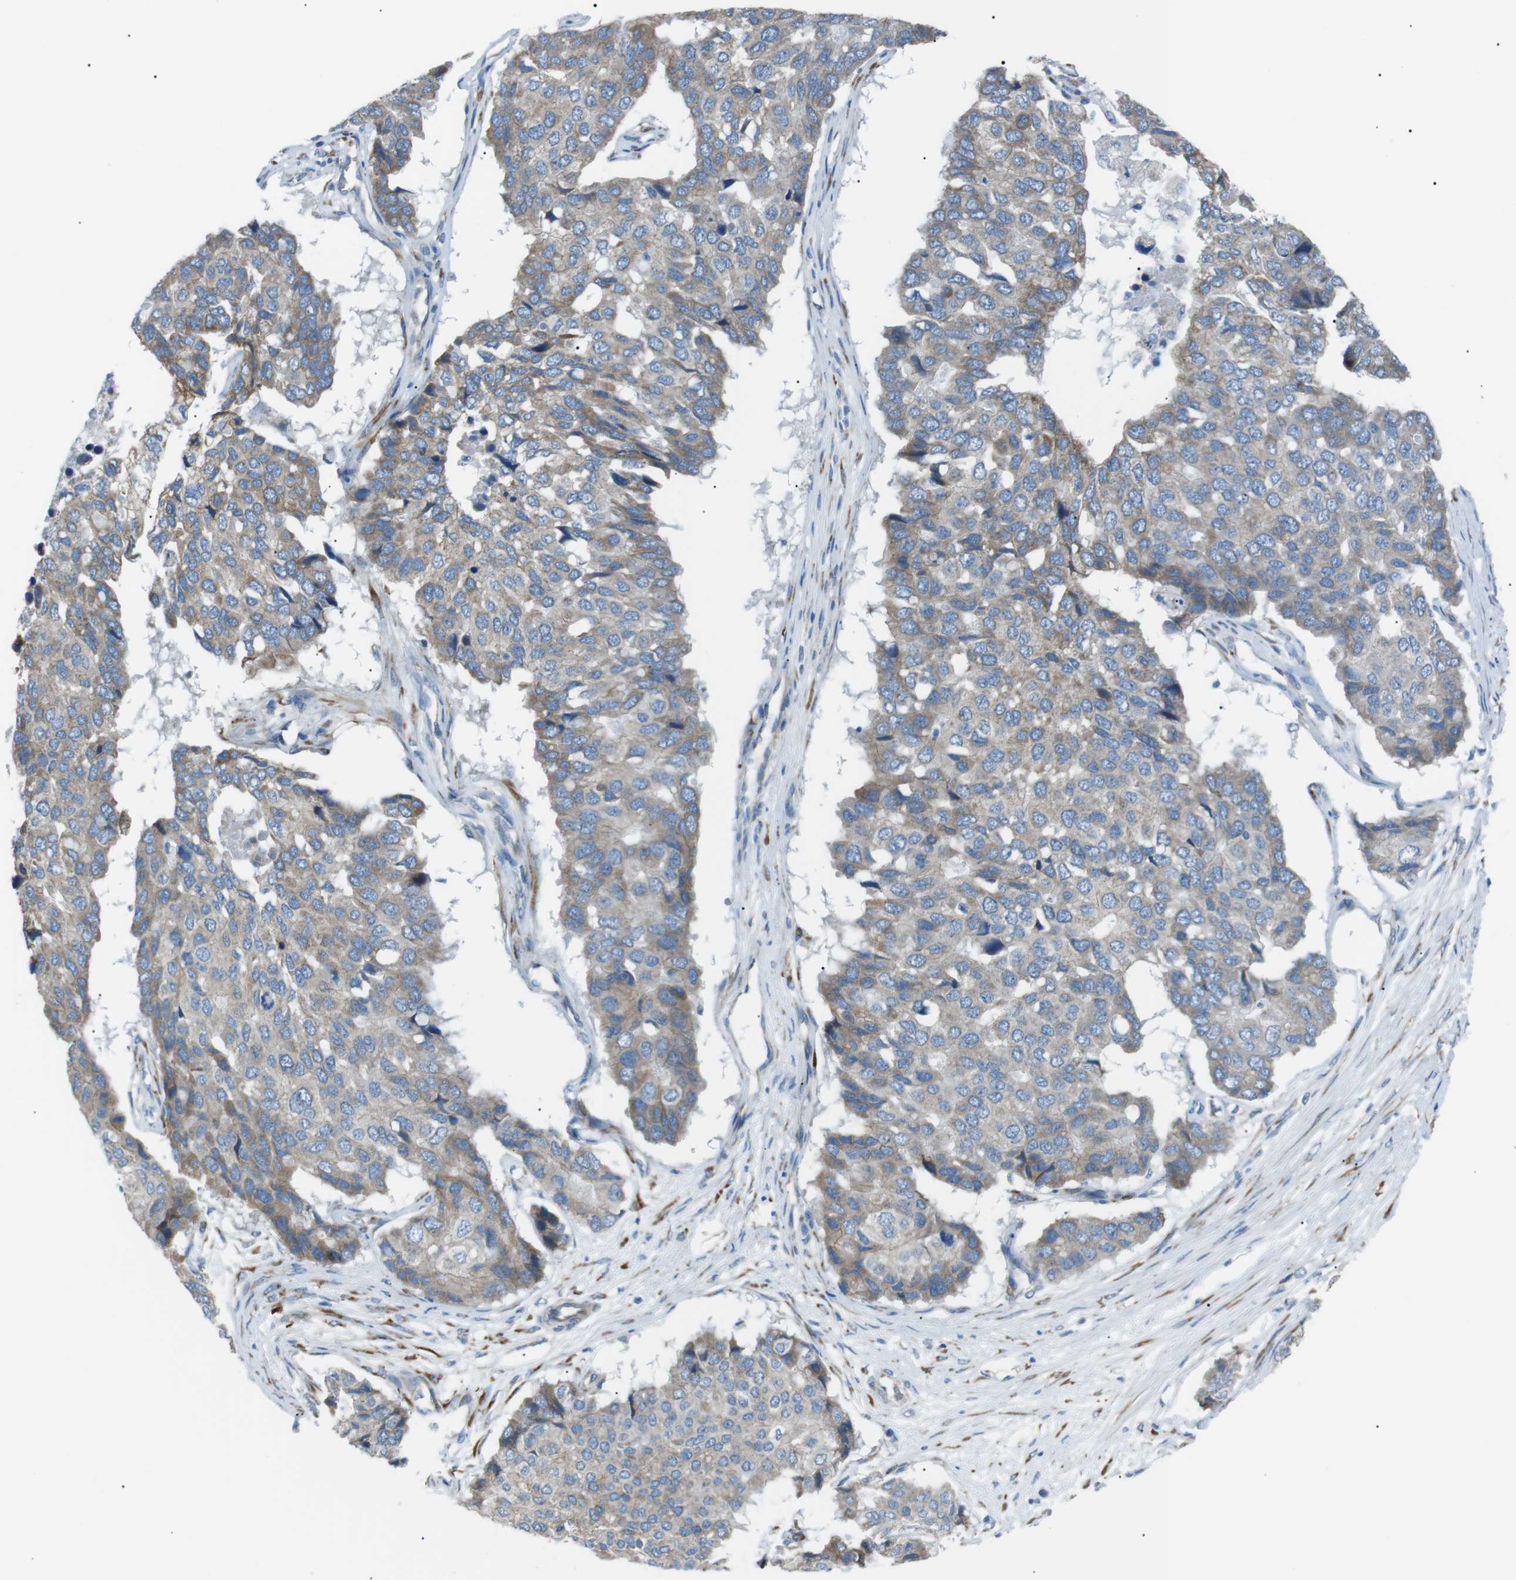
{"staining": {"intensity": "weak", "quantity": "<25%", "location": "cytoplasmic/membranous"}, "tissue": "pancreatic cancer", "cell_type": "Tumor cells", "image_type": "cancer", "snomed": [{"axis": "morphology", "description": "Adenocarcinoma, NOS"}, {"axis": "topography", "description": "Pancreas"}], "caption": "Human pancreatic adenocarcinoma stained for a protein using immunohistochemistry demonstrates no staining in tumor cells.", "gene": "MTARC2", "patient": {"sex": "male", "age": 50}}